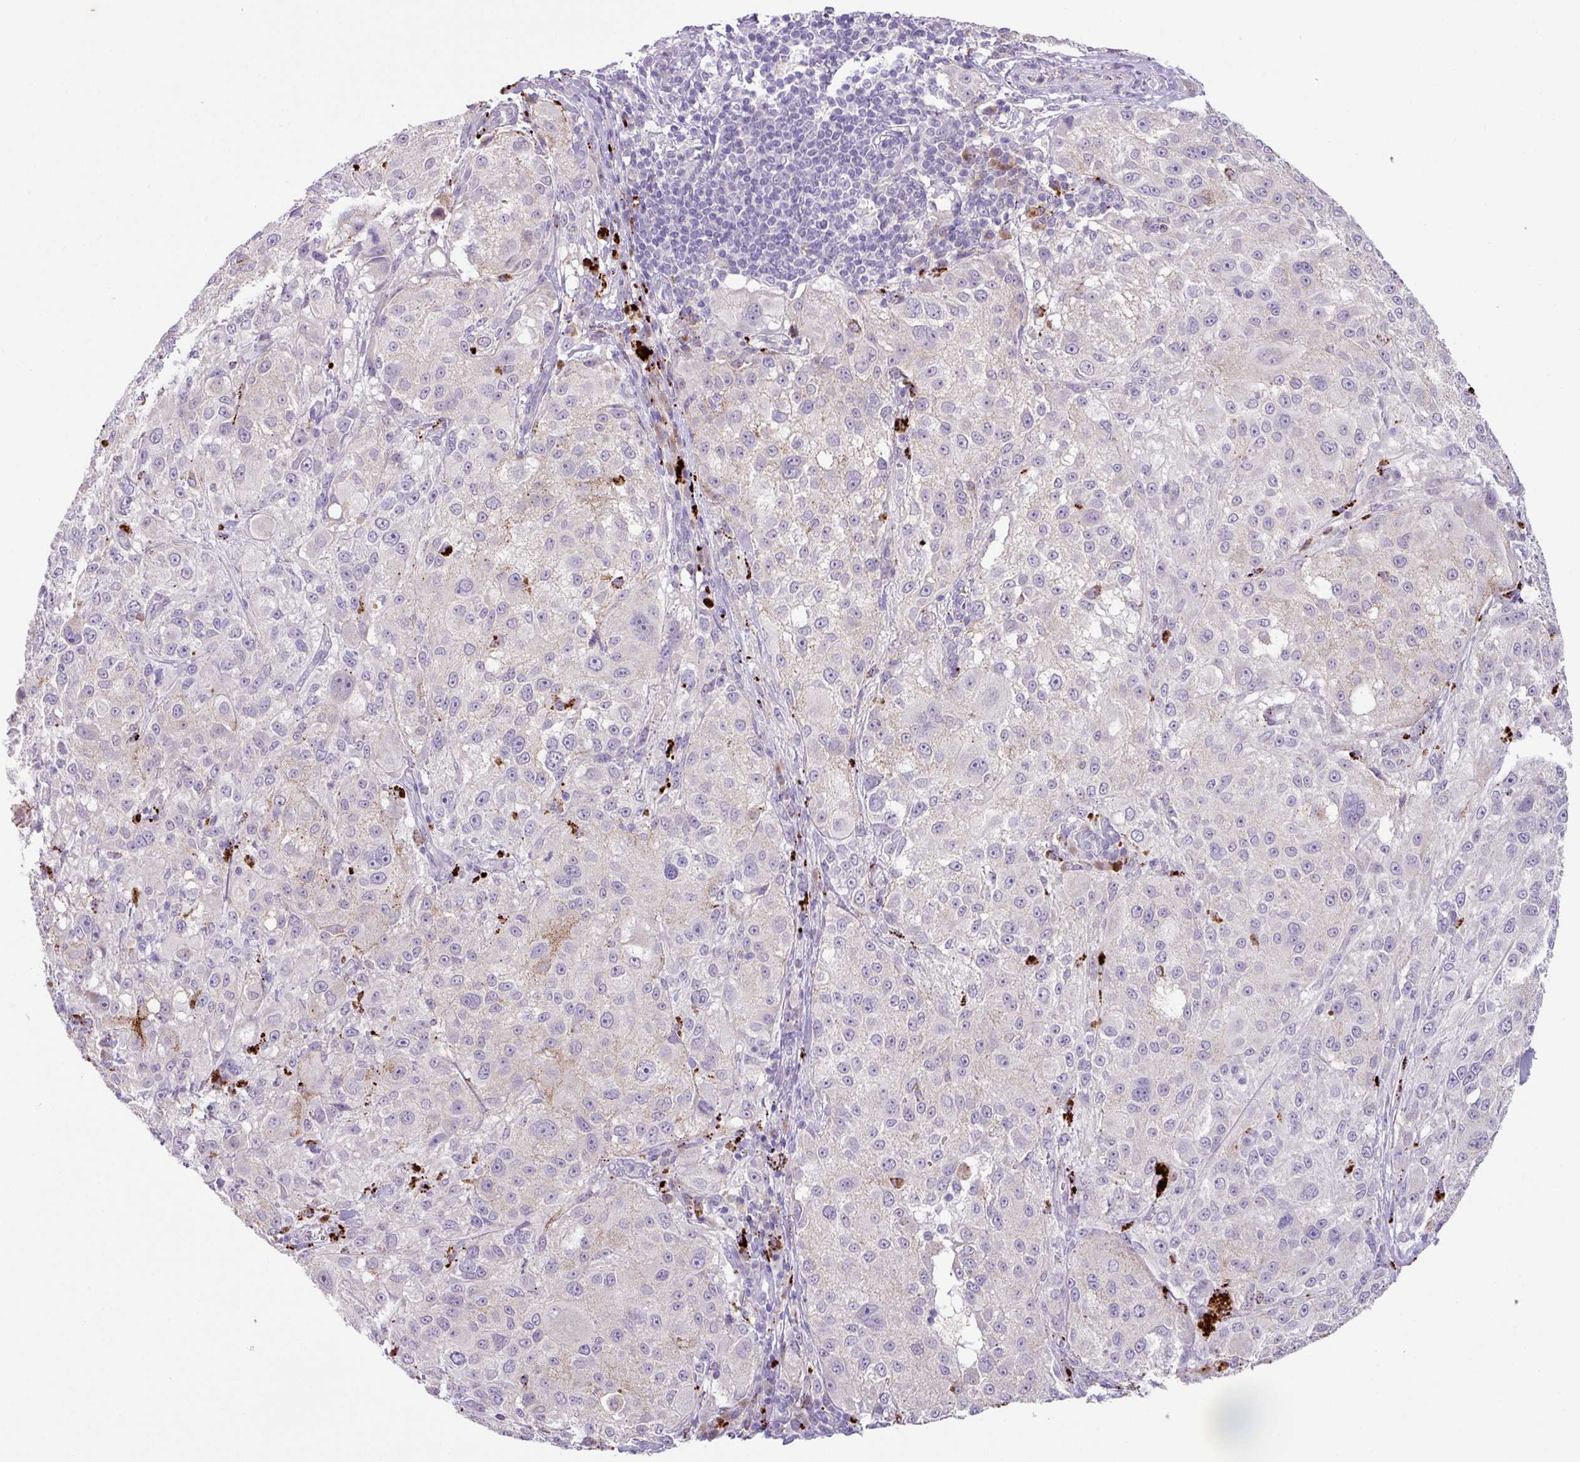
{"staining": {"intensity": "negative", "quantity": "none", "location": "none"}, "tissue": "melanoma", "cell_type": "Tumor cells", "image_type": "cancer", "snomed": [{"axis": "morphology", "description": "Necrosis, NOS"}, {"axis": "morphology", "description": "Malignant melanoma, NOS"}, {"axis": "topography", "description": "Skin"}], "caption": "Immunohistochemistry (IHC) photomicrograph of neoplastic tissue: malignant melanoma stained with DAB (3,3'-diaminobenzidine) reveals no significant protein expression in tumor cells.", "gene": "PLEKHH3", "patient": {"sex": "female", "age": 87}}